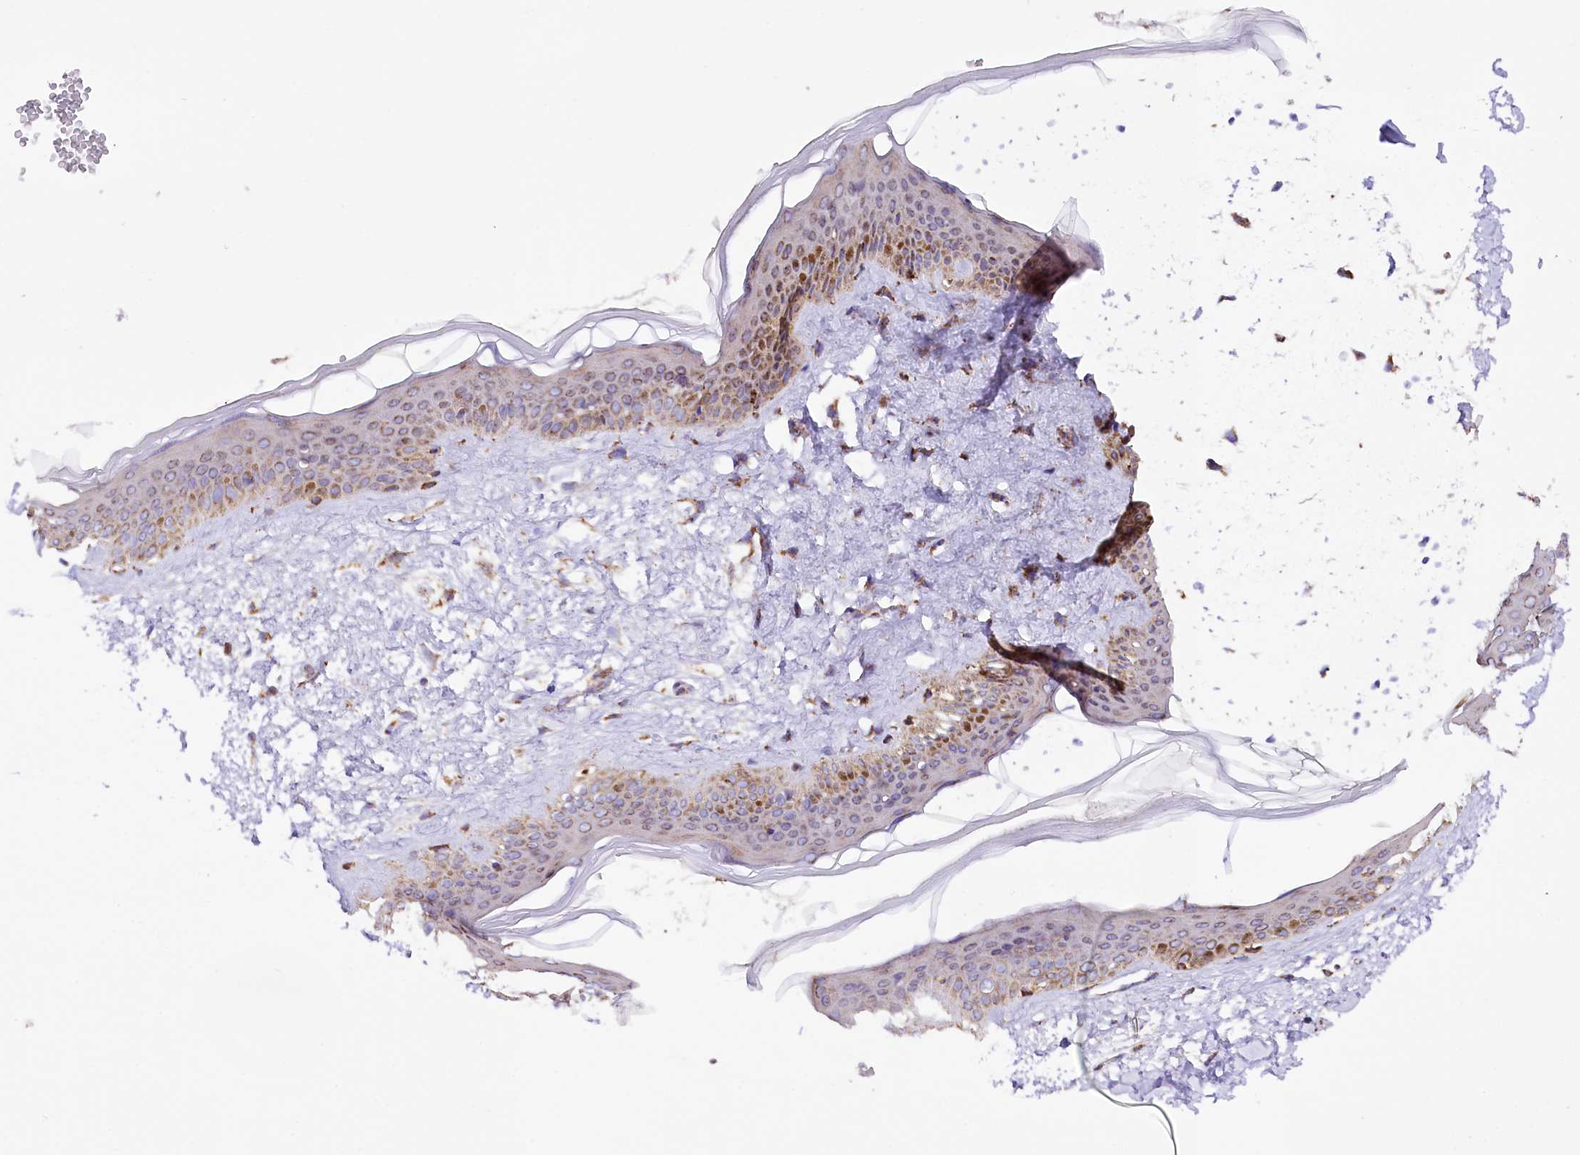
{"staining": {"intensity": "strong", "quantity": ">75%", "location": "cytoplasmic/membranous"}, "tissue": "skin", "cell_type": "Fibroblasts", "image_type": "normal", "snomed": [{"axis": "morphology", "description": "Normal tissue, NOS"}, {"axis": "topography", "description": "Skin"}], "caption": "A brown stain highlights strong cytoplasmic/membranous expression of a protein in fibroblasts of normal skin.", "gene": "APLP2", "patient": {"sex": "female", "age": 58}}